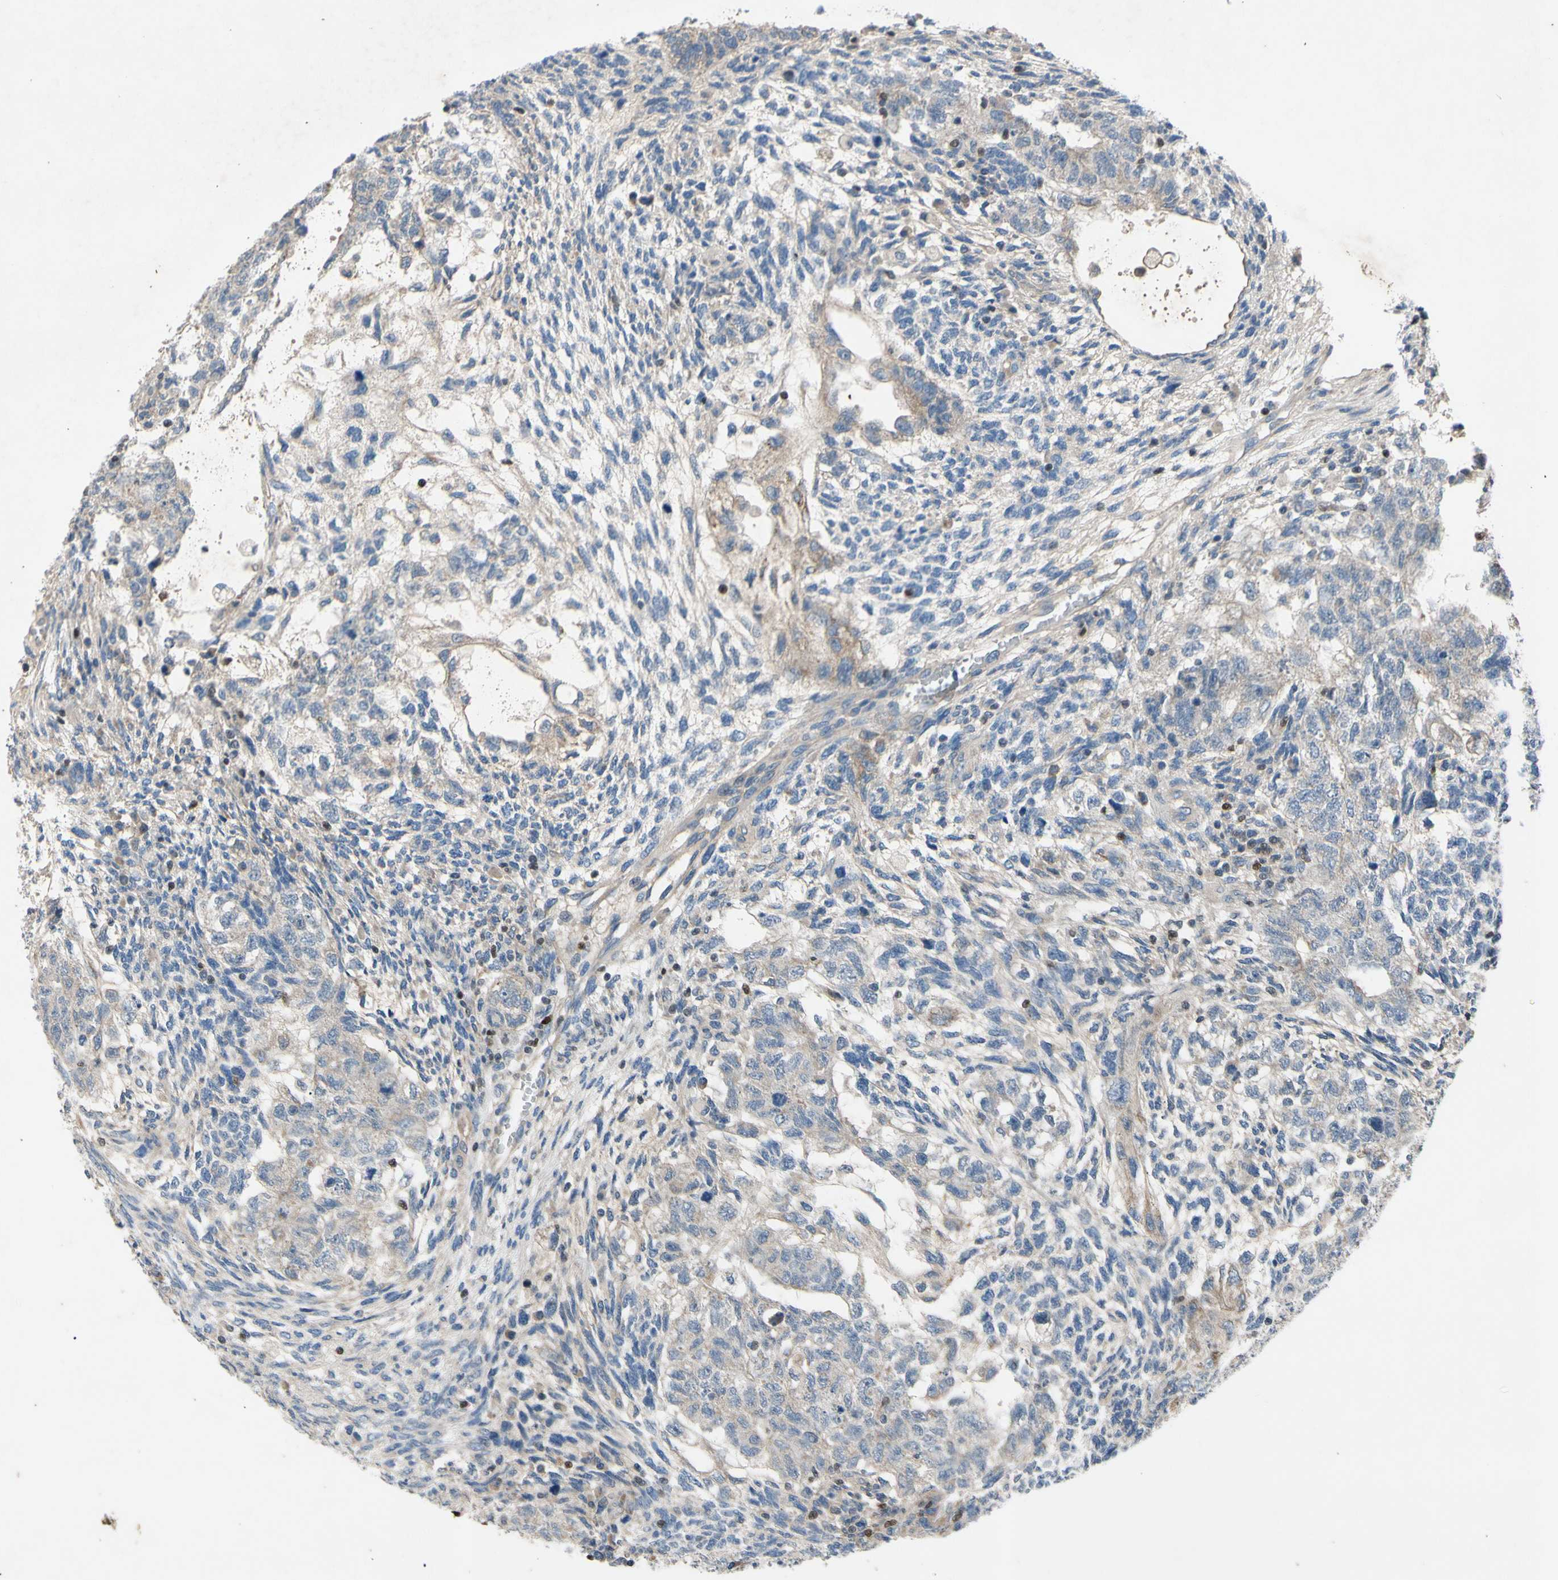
{"staining": {"intensity": "weak", "quantity": ">75%", "location": "cytoplasmic/membranous"}, "tissue": "testis cancer", "cell_type": "Tumor cells", "image_type": "cancer", "snomed": [{"axis": "morphology", "description": "Normal tissue, NOS"}, {"axis": "morphology", "description": "Carcinoma, Embryonal, NOS"}, {"axis": "topography", "description": "Testis"}], "caption": "Weak cytoplasmic/membranous protein expression is appreciated in about >75% of tumor cells in testis embryonal carcinoma.", "gene": "TBX21", "patient": {"sex": "male", "age": 36}}